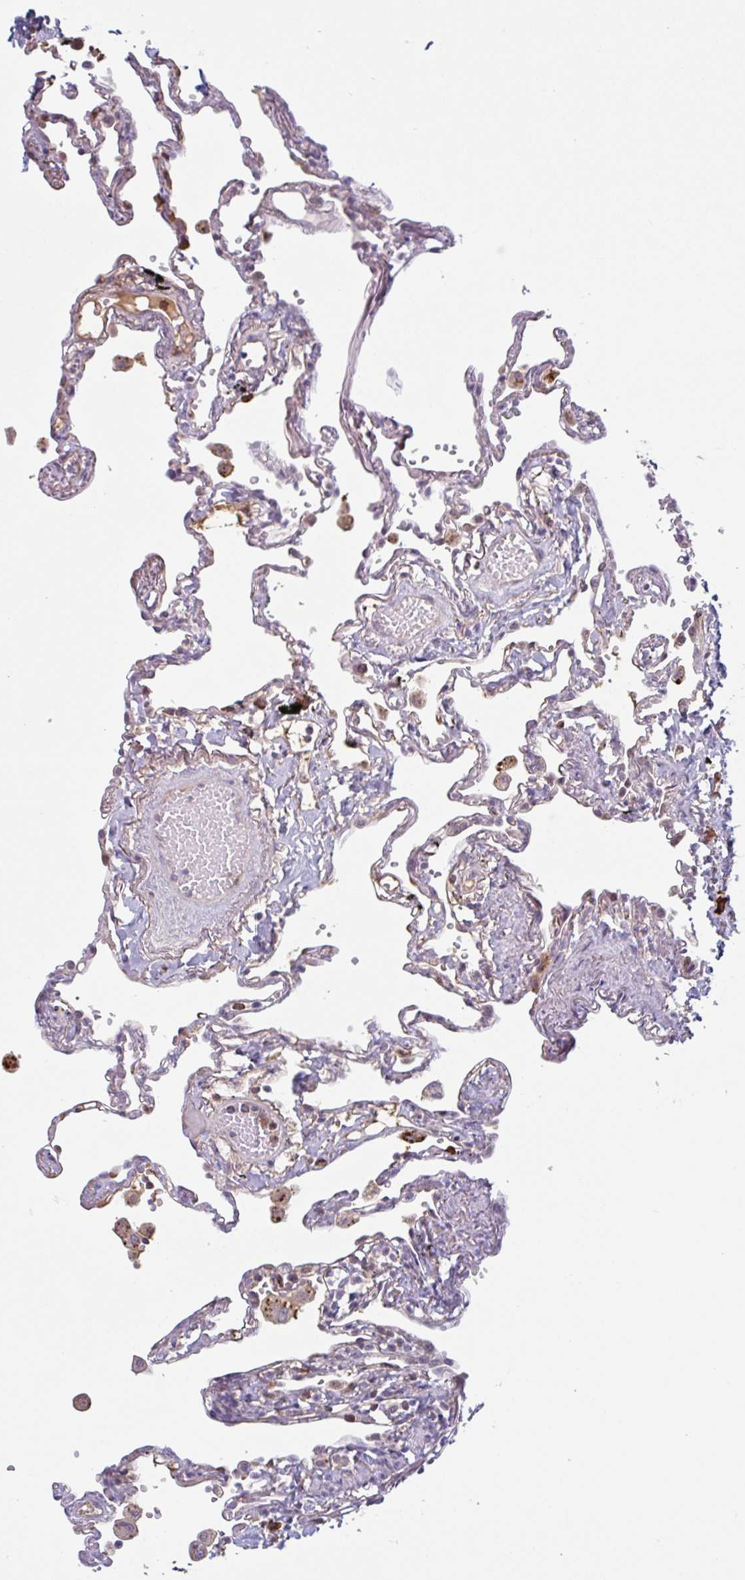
{"staining": {"intensity": "negative", "quantity": "none", "location": "none"}, "tissue": "lung", "cell_type": "Alveolar cells", "image_type": "normal", "snomed": [{"axis": "morphology", "description": "Normal tissue, NOS"}, {"axis": "topography", "description": "Lung"}], "caption": "IHC of normal human lung shows no staining in alveolar cells. (DAB immunohistochemistry, high magnification).", "gene": "TAF1D", "patient": {"sex": "female", "age": 67}}